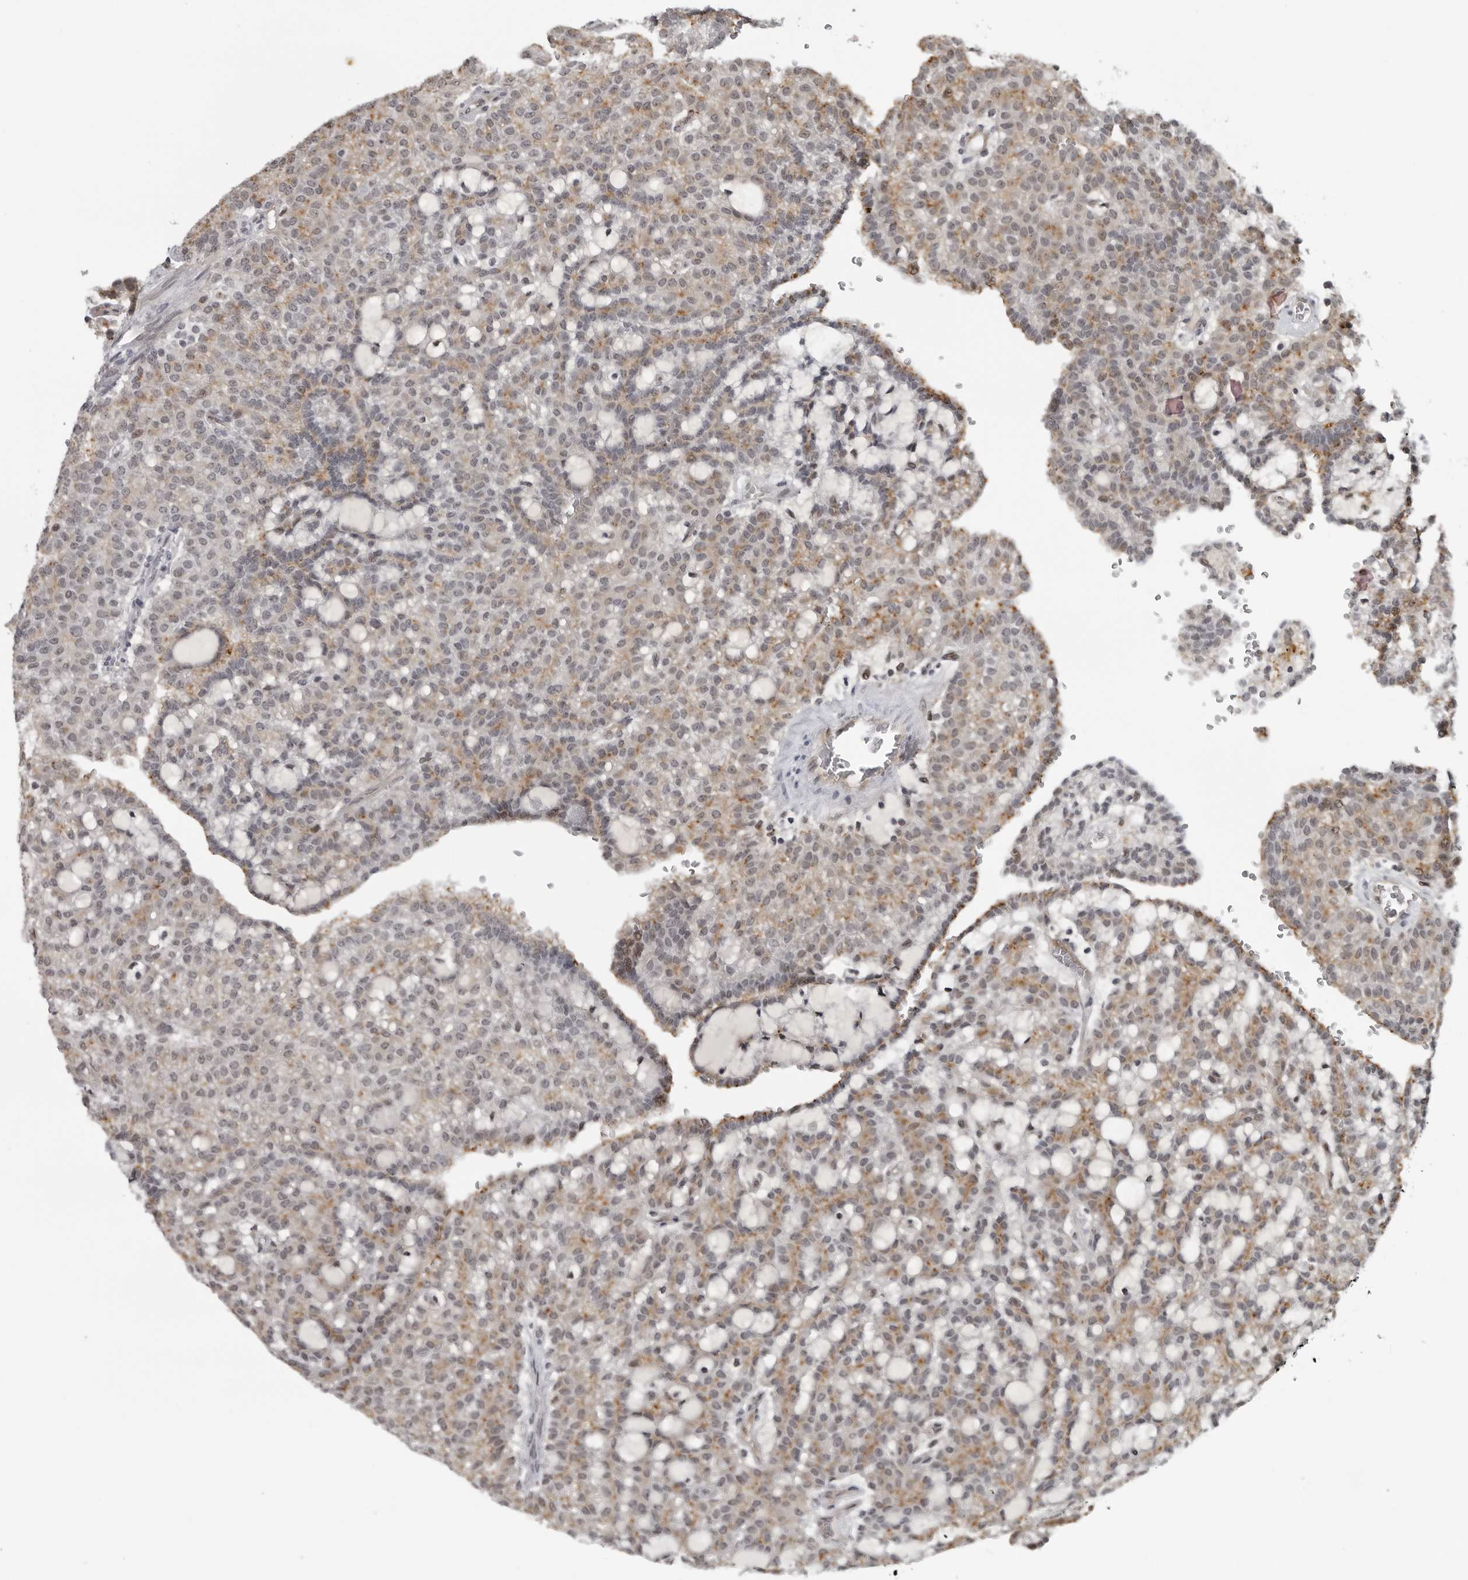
{"staining": {"intensity": "moderate", "quantity": ">75%", "location": "cytoplasmic/membranous"}, "tissue": "renal cancer", "cell_type": "Tumor cells", "image_type": "cancer", "snomed": [{"axis": "morphology", "description": "Adenocarcinoma, NOS"}, {"axis": "topography", "description": "Kidney"}], "caption": "A brown stain highlights moderate cytoplasmic/membranous staining of a protein in human renal adenocarcinoma tumor cells.", "gene": "MAF", "patient": {"sex": "male", "age": 63}}